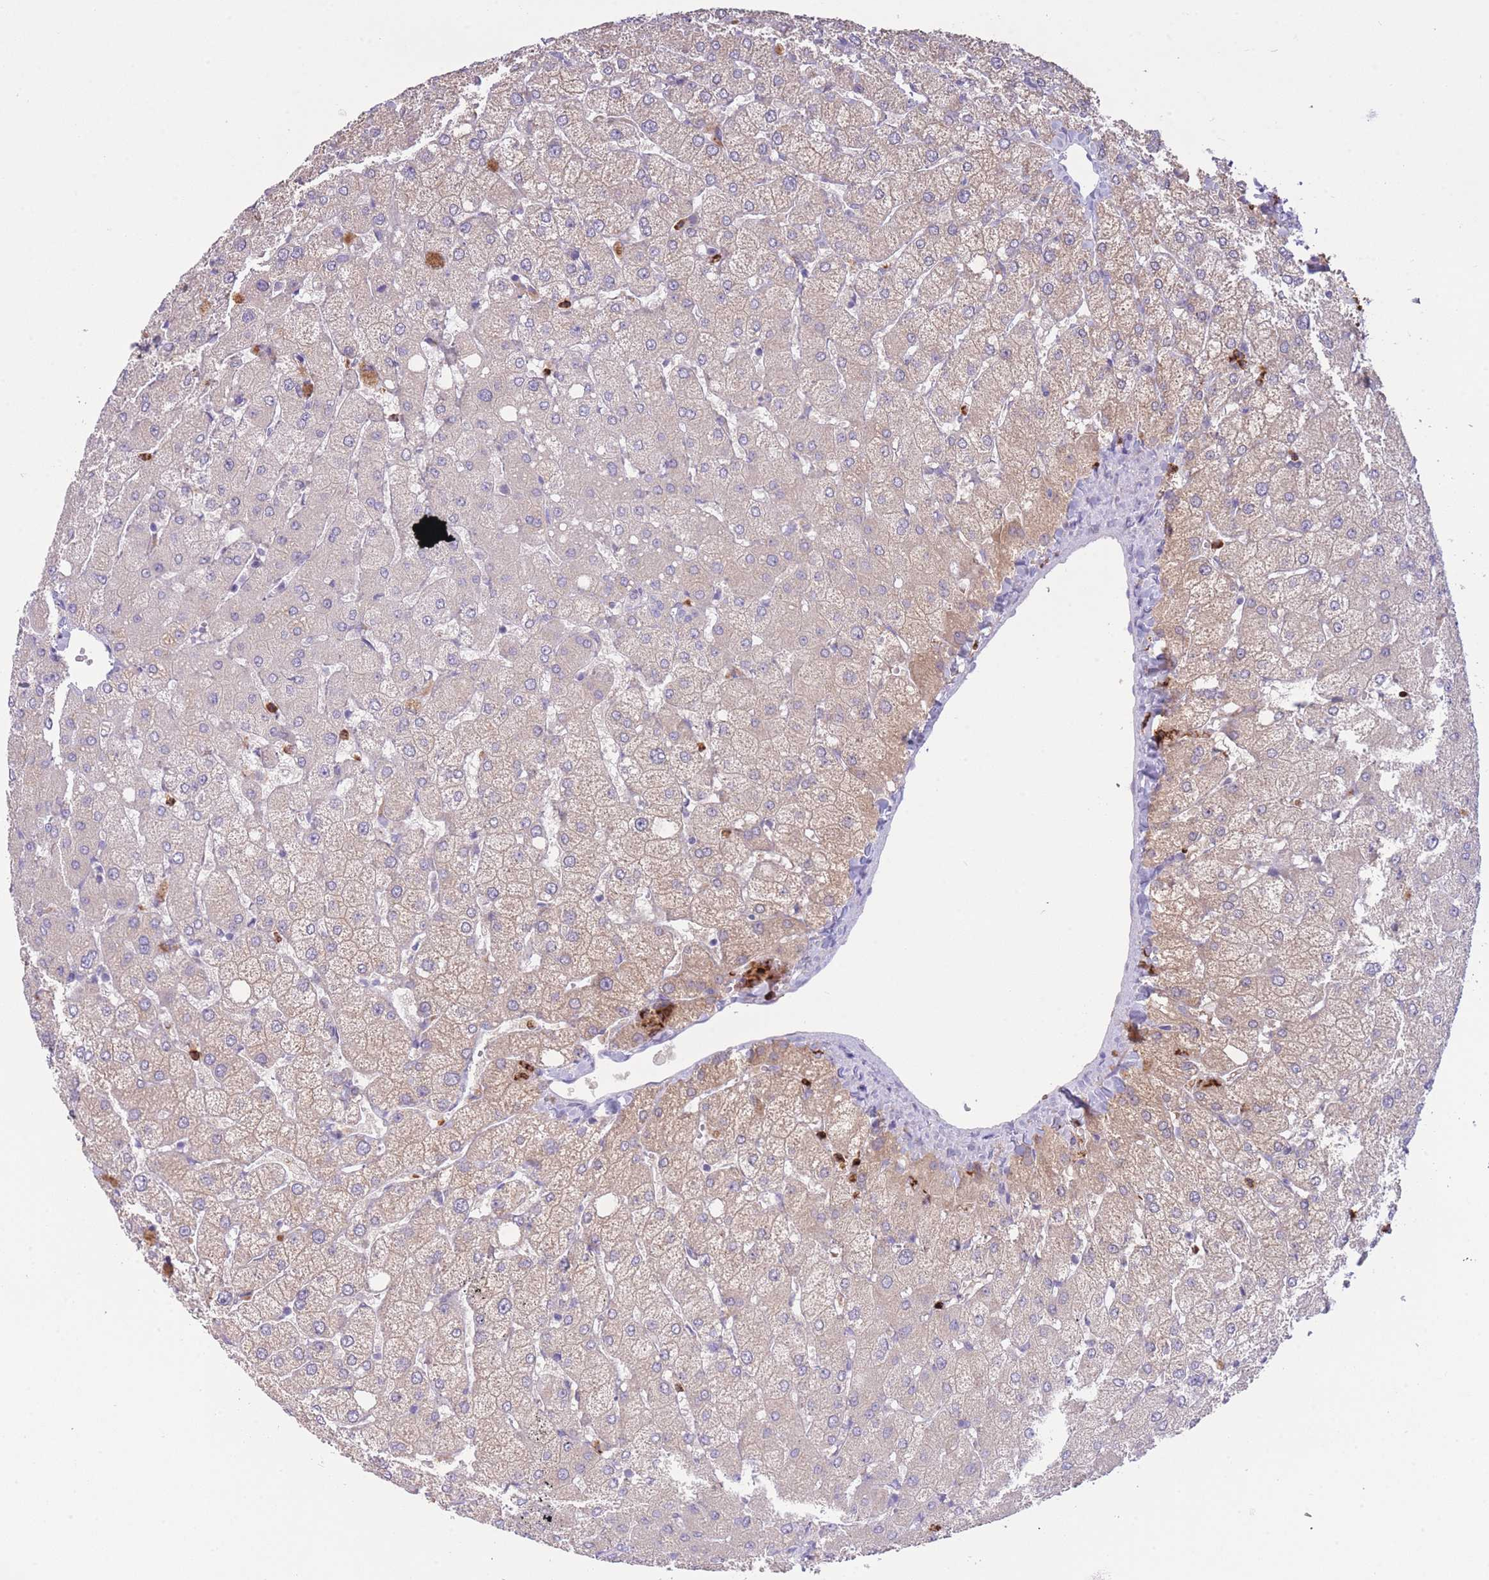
{"staining": {"intensity": "negative", "quantity": "none", "location": "none"}, "tissue": "liver", "cell_type": "Cholangiocytes", "image_type": "normal", "snomed": [{"axis": "morphology", "description": "Normal tissue, NOS"}, {"axis": "topography", "description": "Liver"}], "caption": "Cholangiocytes are negative for brown protein staining in unremarkable liver. (DAB immunohistochemistry with hematoxylin counter stain).", "gene": "CENPM", "patient": {"sex": "female", "age": 54}}